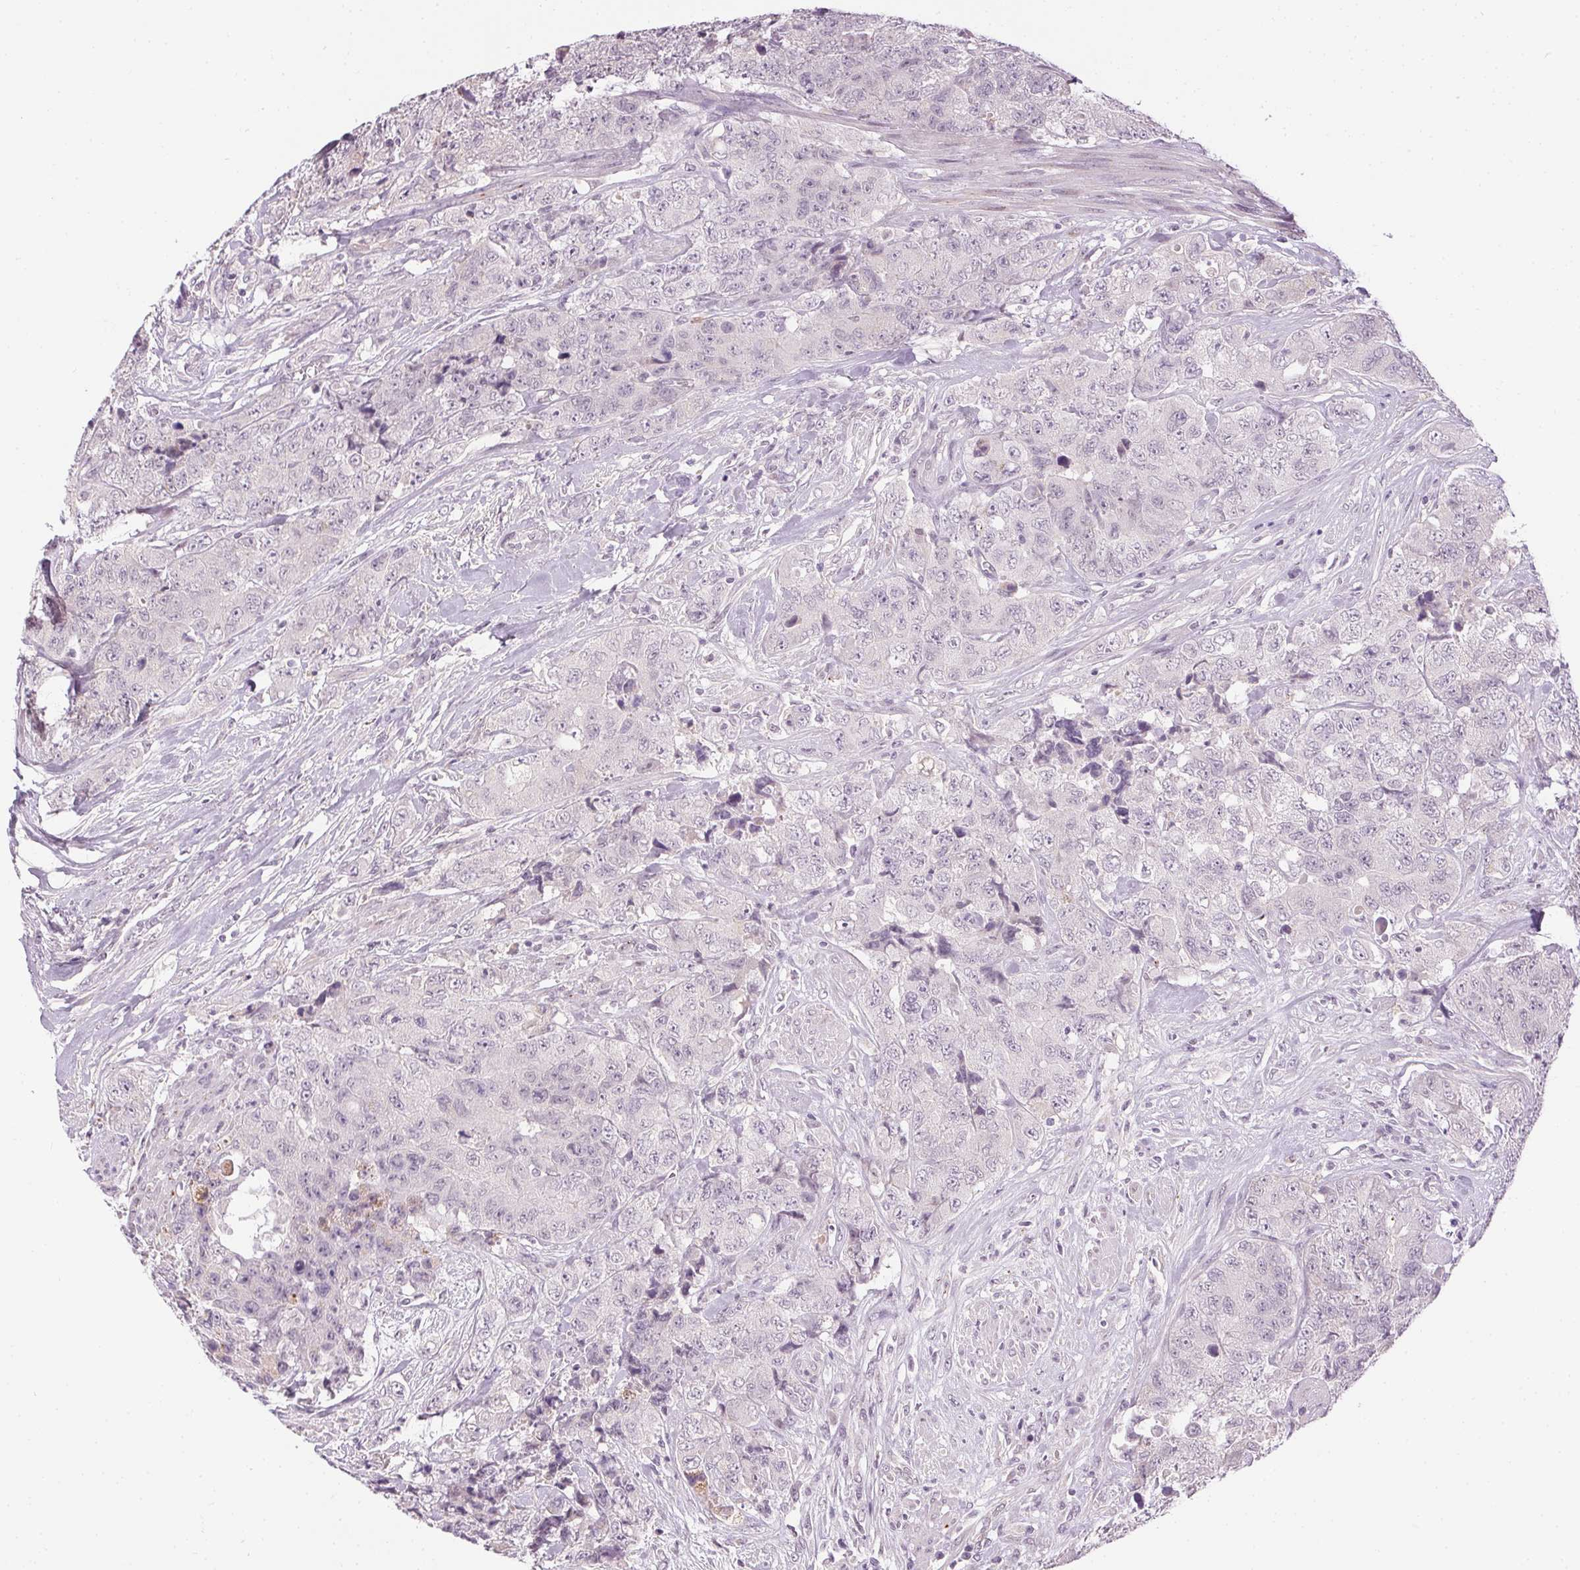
{"staining": {"intensity": "negative", "quantity": "none", "location": "none"}, "tissue": "urothelial cancer", "cell_type": "Tumor cells", "image_type": "cancer", "snomed": [{"axis": "morphology", "description": "Urothelial carcinoma, High grade"}, {"axis": "topography", "description": "Urinary bladder"}], "caption": "Micrograph shows no protein expression in tumor cells of urothelial cancer tissue. (DAB (3,3'-diaminobenzidine) immunohistochemistry (IHC) visualized using brightfield microscopy, high magnification).", "gene": "FAM168A", "patient": {"sex": "female", "age": 78}}